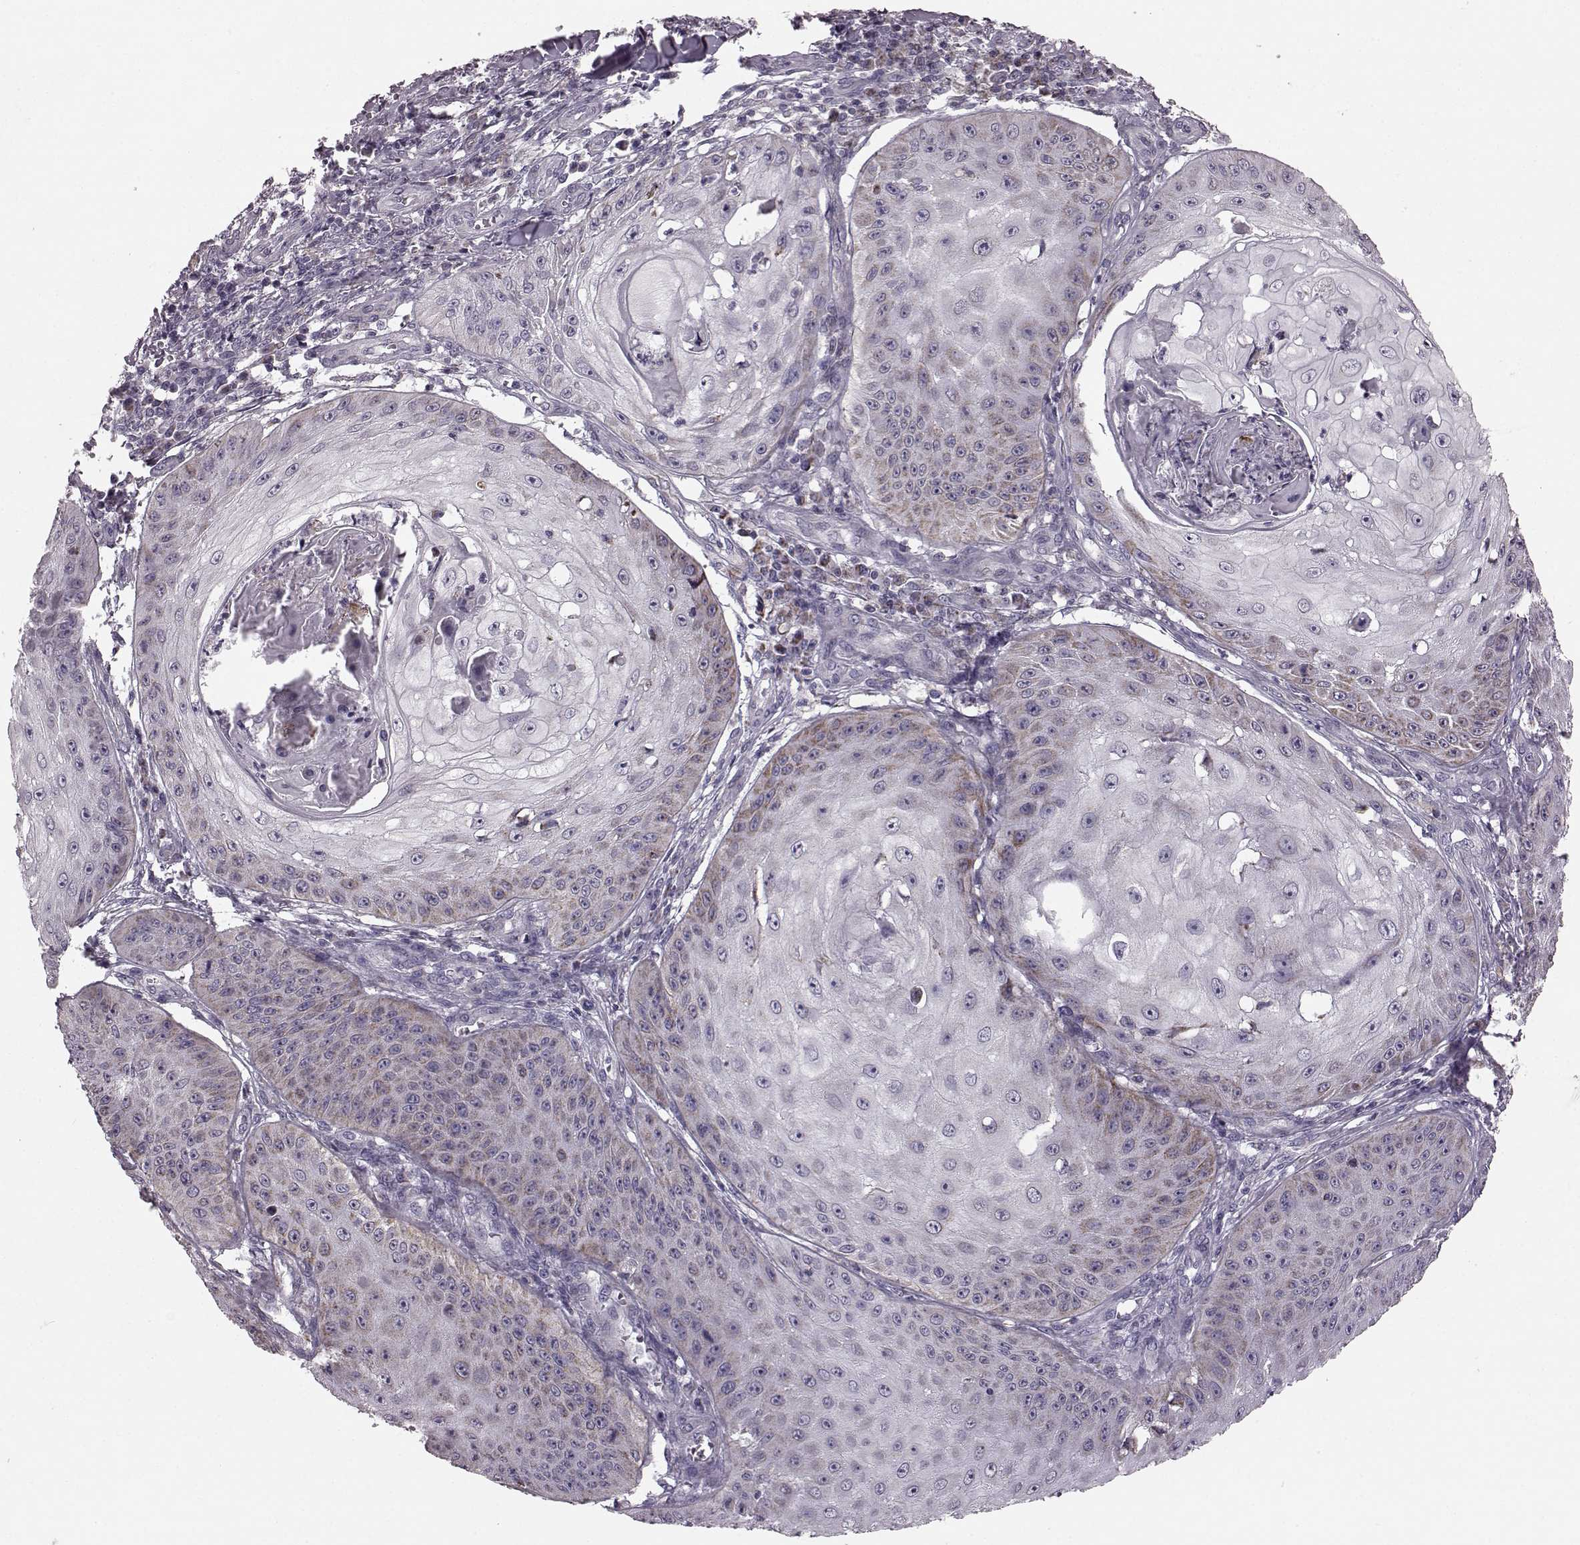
{"staining": {"intensity": "moderate", "quantity": "<25%", "location": "cytoplasmic/membranous"}, "tissue": "skin cancer", "cell_type": "Tumor cells", "image_type": "cancer", "snomed": [{"axis": "morphology", "description": "Squamous cell carcinoma, NOS"}, {"axis": "topography", "description": "Skin"}], "caption": "Skin squamous cell carcinoma tissue demonstrates moderate cytoplasmic/membranous expression in about <25% of tumor cells, visualized by immunohistochemistry. The staining was performed using DAB (3,3'-diaminobenzidine), with brown indicating positive protein expression. Nuclei are stained blue with hematoxylin.", "gene": "ATP5MF", "patient": {"sex": "male", "age": 70}}